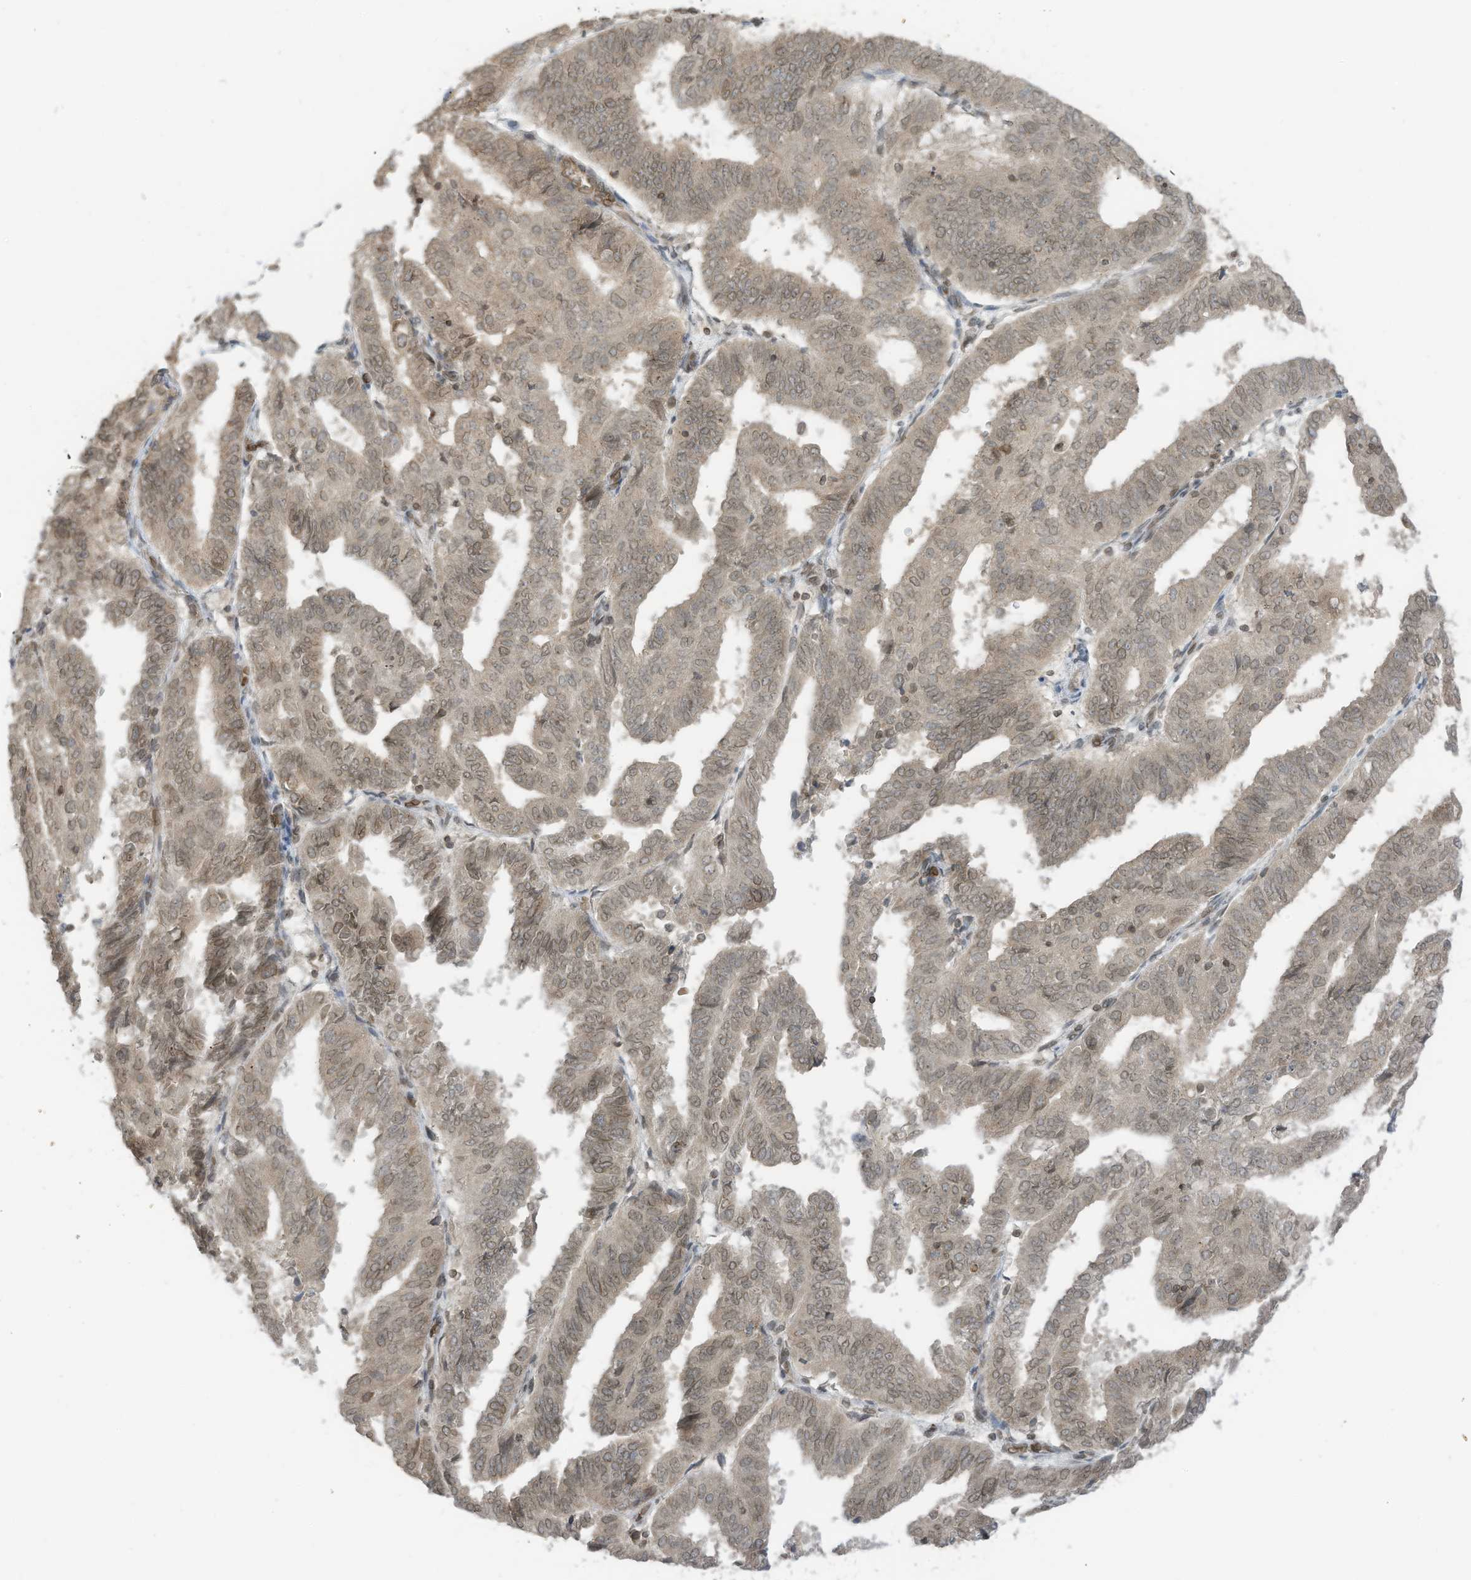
{"staining": {"intensity": "weak", "quantity": ">75%", "location": "nuclear"}, "tissue": "endometrial cancer", "cell_type": "Tumor cells", "image_type": "cancer", "snomed": [{"axis": "morphology", "description": "Adenocarcinoma, NOS"}, {"axis": "topography", "description": "Uterus"}], "caption": "High-power microscopy captured an immunohistochemistry (IHC) histopathology image of endometrial adenocarcinoma, revealing weak nuclear positivity in about >75% of tumor cells.", "gene": "RABL3", "patient": {"sex": "female", "age": 77}}